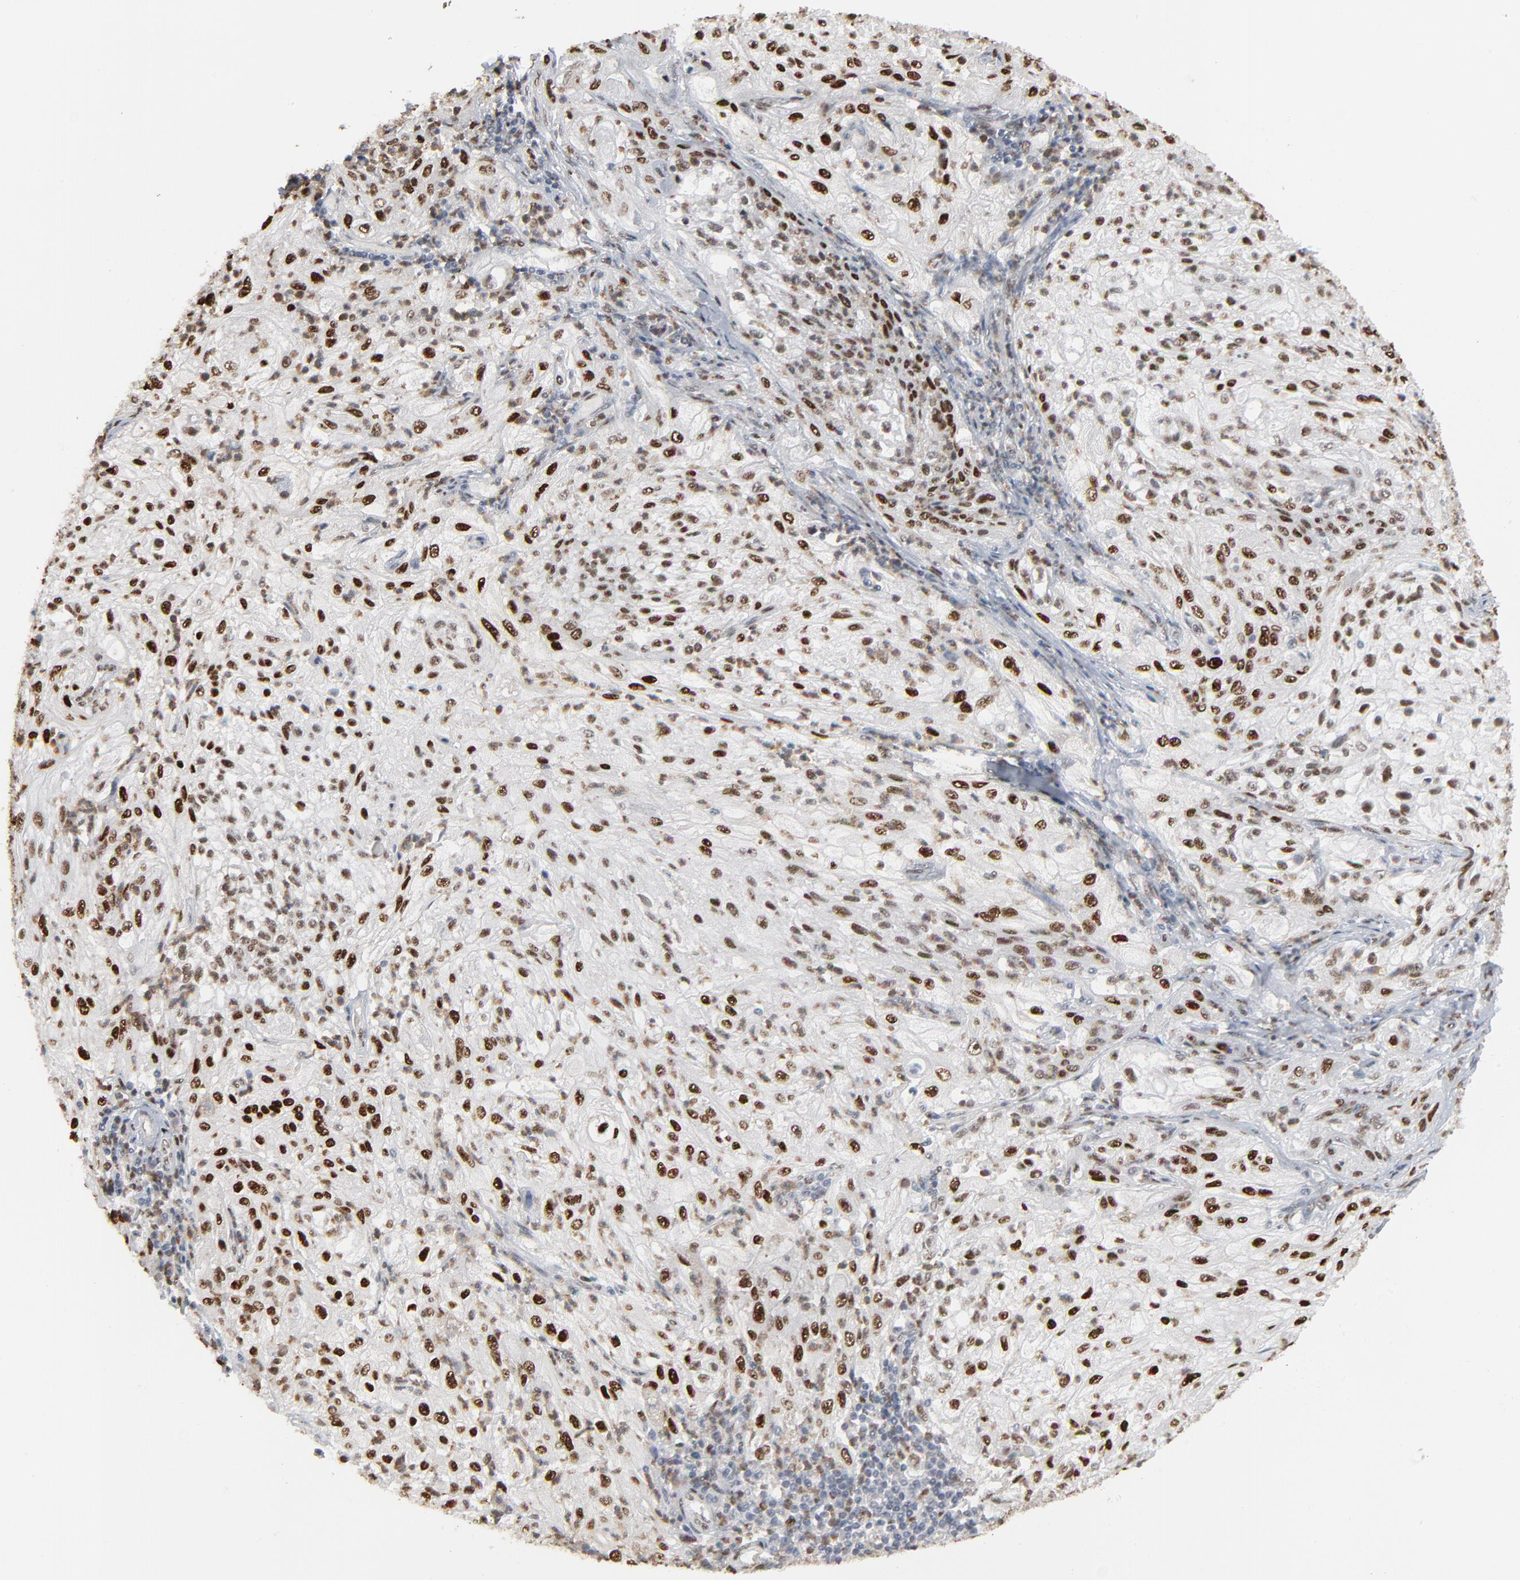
{"staining": {"intensity": "strong", "quantity": ">75%", "location": "nuclear"}, "tissue": "lung cancer", "cell_type": "Tumor cells", "image_type": "cancer", "snomed": [{"axis": "morphology", "description": "Inflammation, NOS"}, {"axis": "morphology", "description": "Squamous cell carcinoma, NOS"}, {"axis": "topography", "description": "Lymph node"}, {"axis": "topography", "description": "Soft tissue"}, {"axis": "topography", "description": "Lung"}], "caption": "Lung cancer stained with immunohistochemistry (IHC) demonstrates strong nuclear expression in about >75% of tumor cells. Using DAB (3,3'-diaminobenzidine) (brown) and hematoxylin (blue) stains, captured at high magnification using brightfield microscopy.", "gene": "CUX1", "patient": {"sex": "male", "age": 66}}